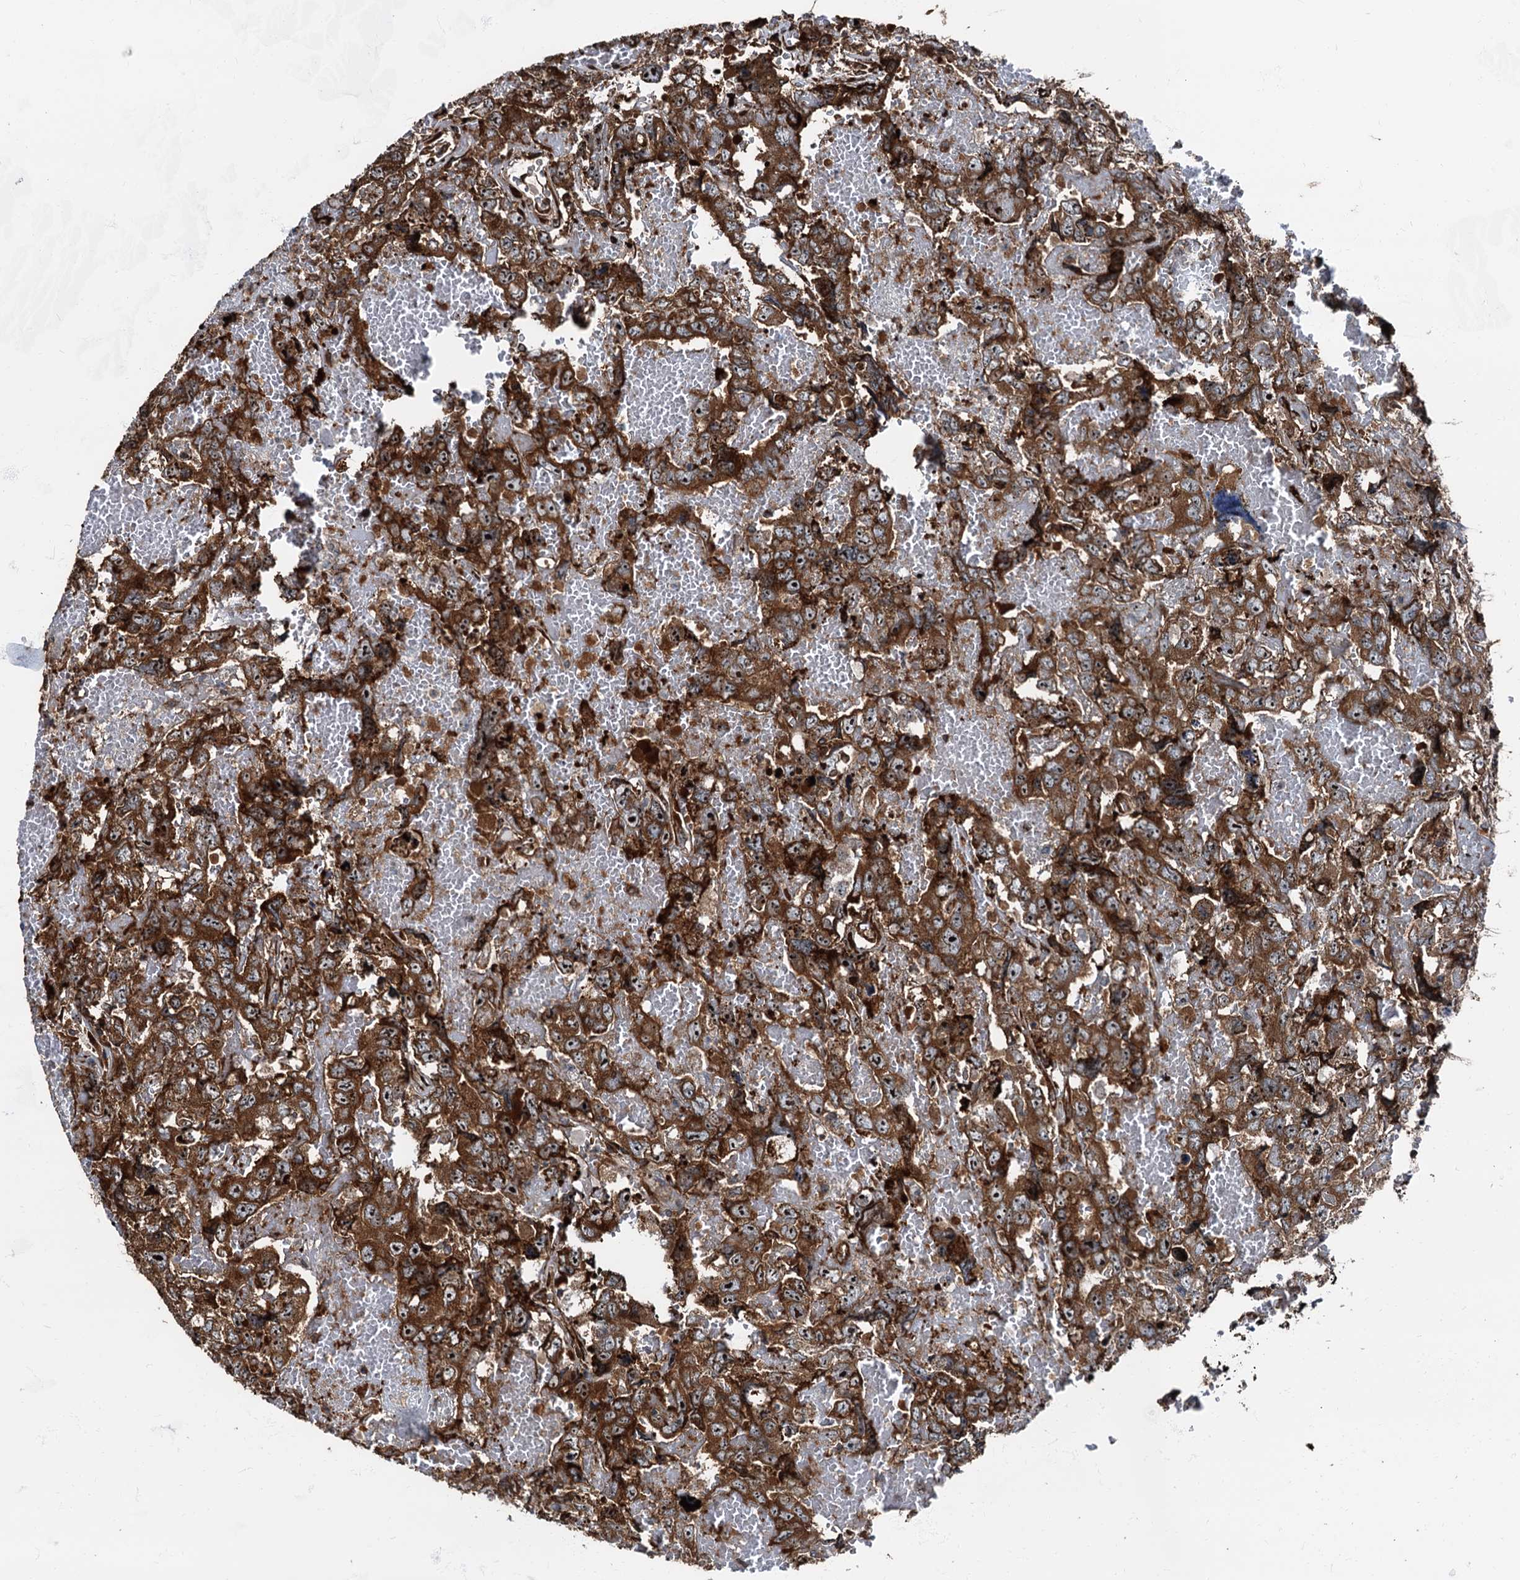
{"staining": {"intensity": "strong", "quantity": ">75%", "location": "cytoplasmic/membranous"}, "tissue": "testis cancer", "cell_type": "Tumor cells", "image_type": "cancer", "snomed": [{"axis": "morphology", "description": "Carcinoma, Embryonal, NOS"}, {"axis": "topography", "description": "Testis"}], "caption": "Immunohistochemical staining of embryonal carcinoma (testis) shows strong cytoplasmic/membranous protein positivity in approximately >75% of tumor cells.", "gene": "ATP2C1", "patient": {"sex": "male", "age": 45}}